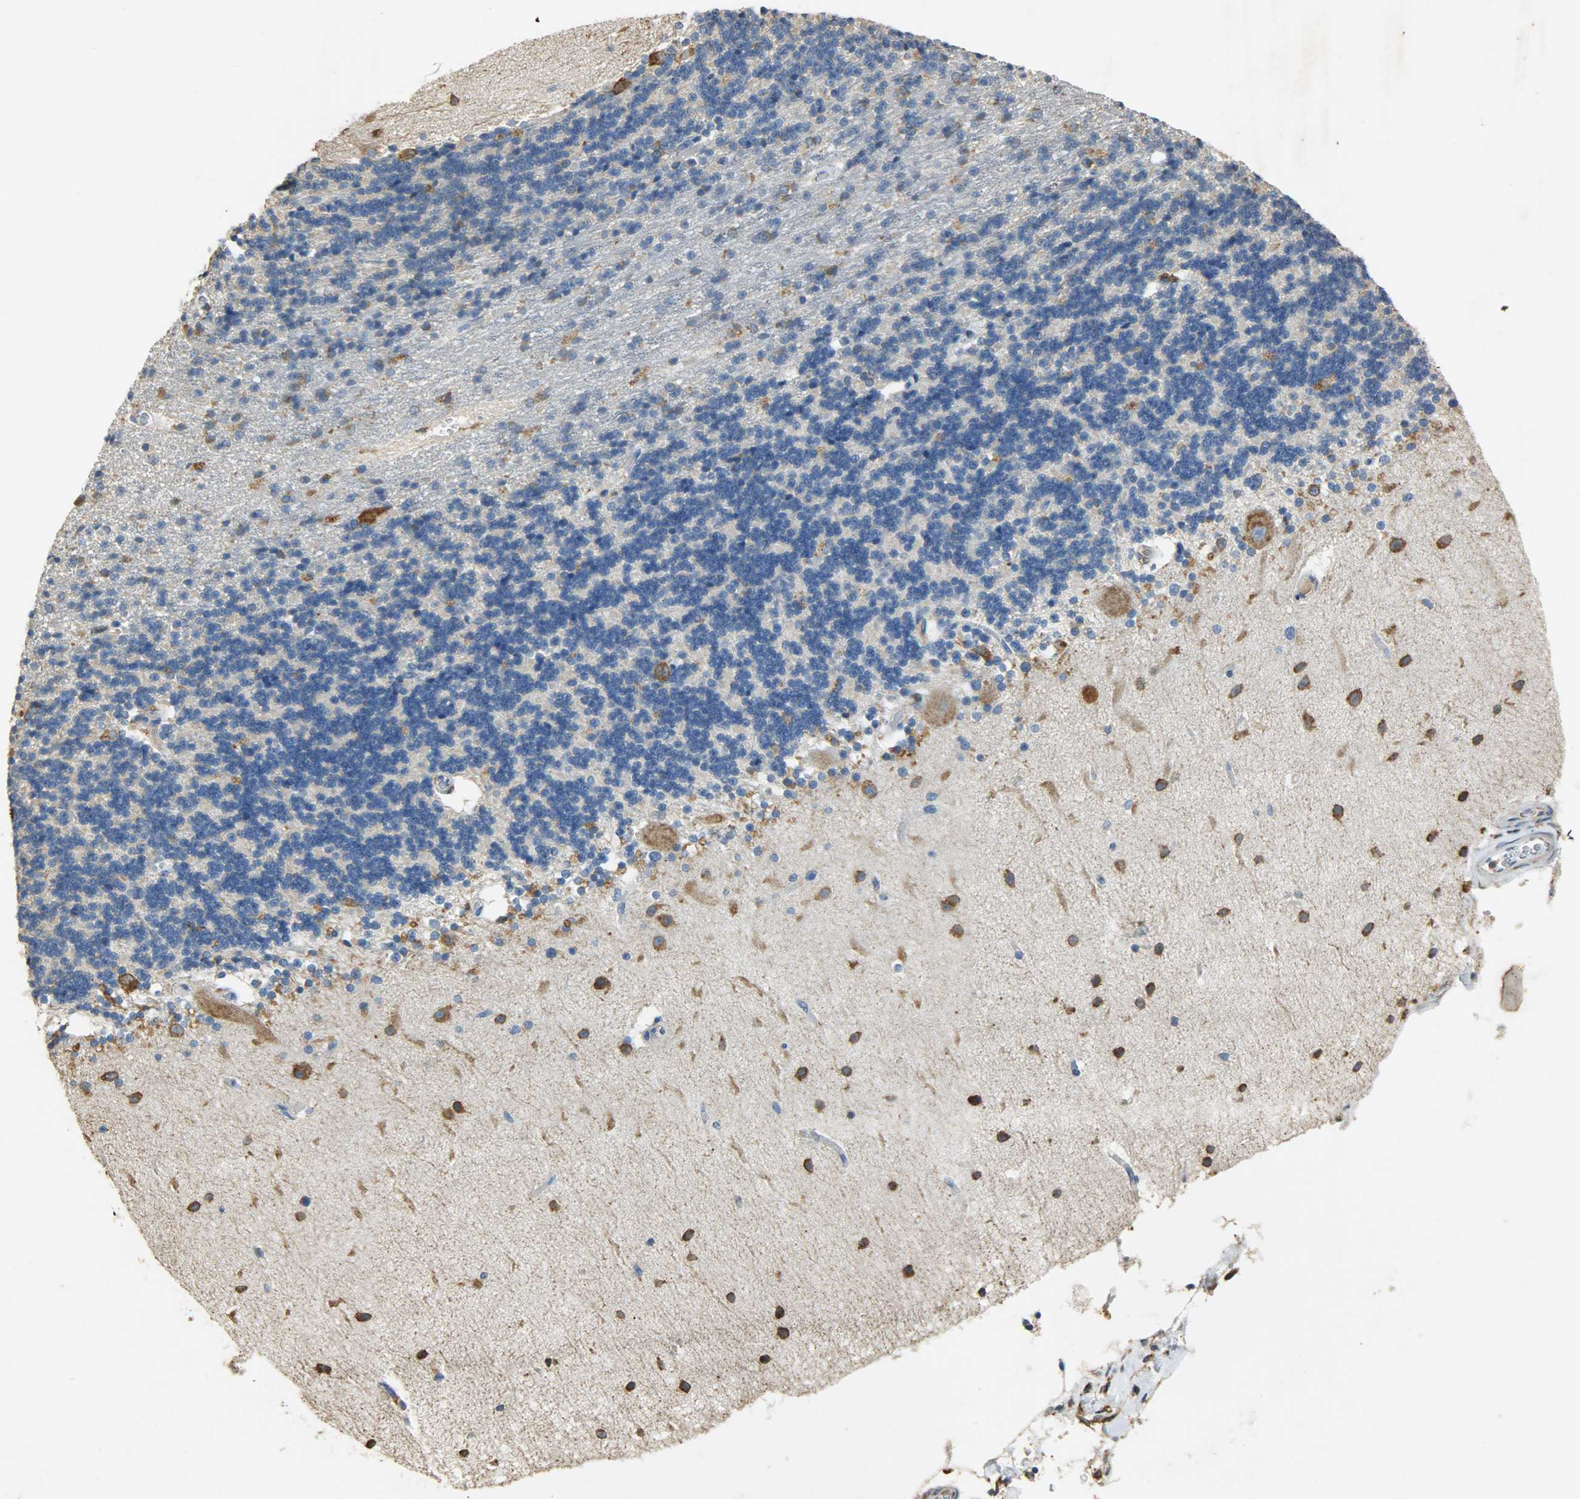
{"staining": {"intensity": "weak", "quantity": "25%-75%", "location": "cytoplasmic/membranous"}, "tissue": "cerebellum", "cell_type": "Cells in granular layer", "image_type": "normal", "snomed": [{"axis": "morphology", "description": "Normal tissue, NOS"}, {"axis": "topography", "description": "Cerebellum"}], "caption": "An IHC image of unremarkable tissue is shown. Protein staining in brown labels weak cytoplasmic/membranous positivity in cerebellum within cells in granular layer.", "gene": "HSPA5", "patient": {"sex": "female", "age": 54}}